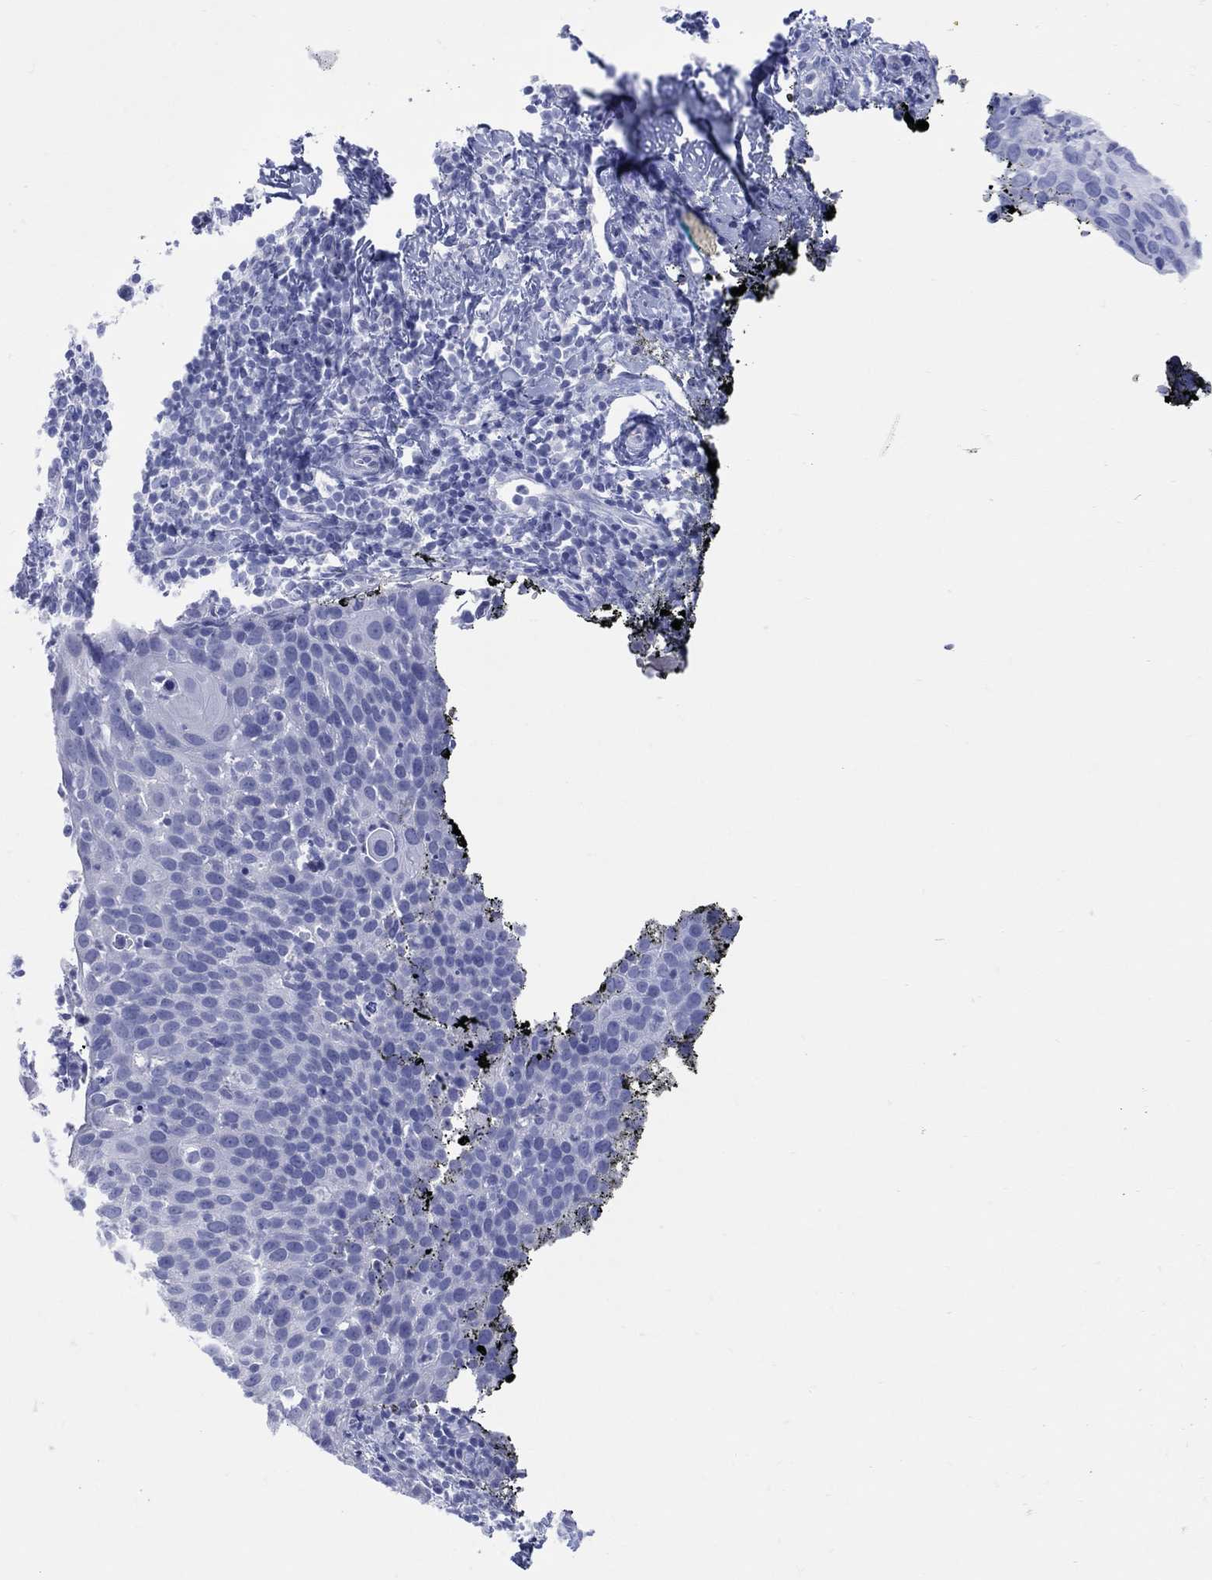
{"staining": {"intensity": "negative", "quantity": "none", "location": "none"}, "tissue": "cervical cancer", "cell_type": "Tumor cells", "image_type": "cancer", "snomed": [{"axis": "morphology", "description": "Squamous cell carcinoma, NOS"}, {"axis": "topography", "description": "Cervix"}], "caption": "DAB (3,3'-diaminobenzidine) immunohistochemical staining of human cervical squamous cell carcinoma demonstrates no significant positivity in tumor cells. Brightfield microscopy of immunohistochemistry stained with DAB (brown) and hematoxylin (blue), captured at high magnification.", "gene": "LRRD1", "patient": {"sex": "female", "age": 54}}